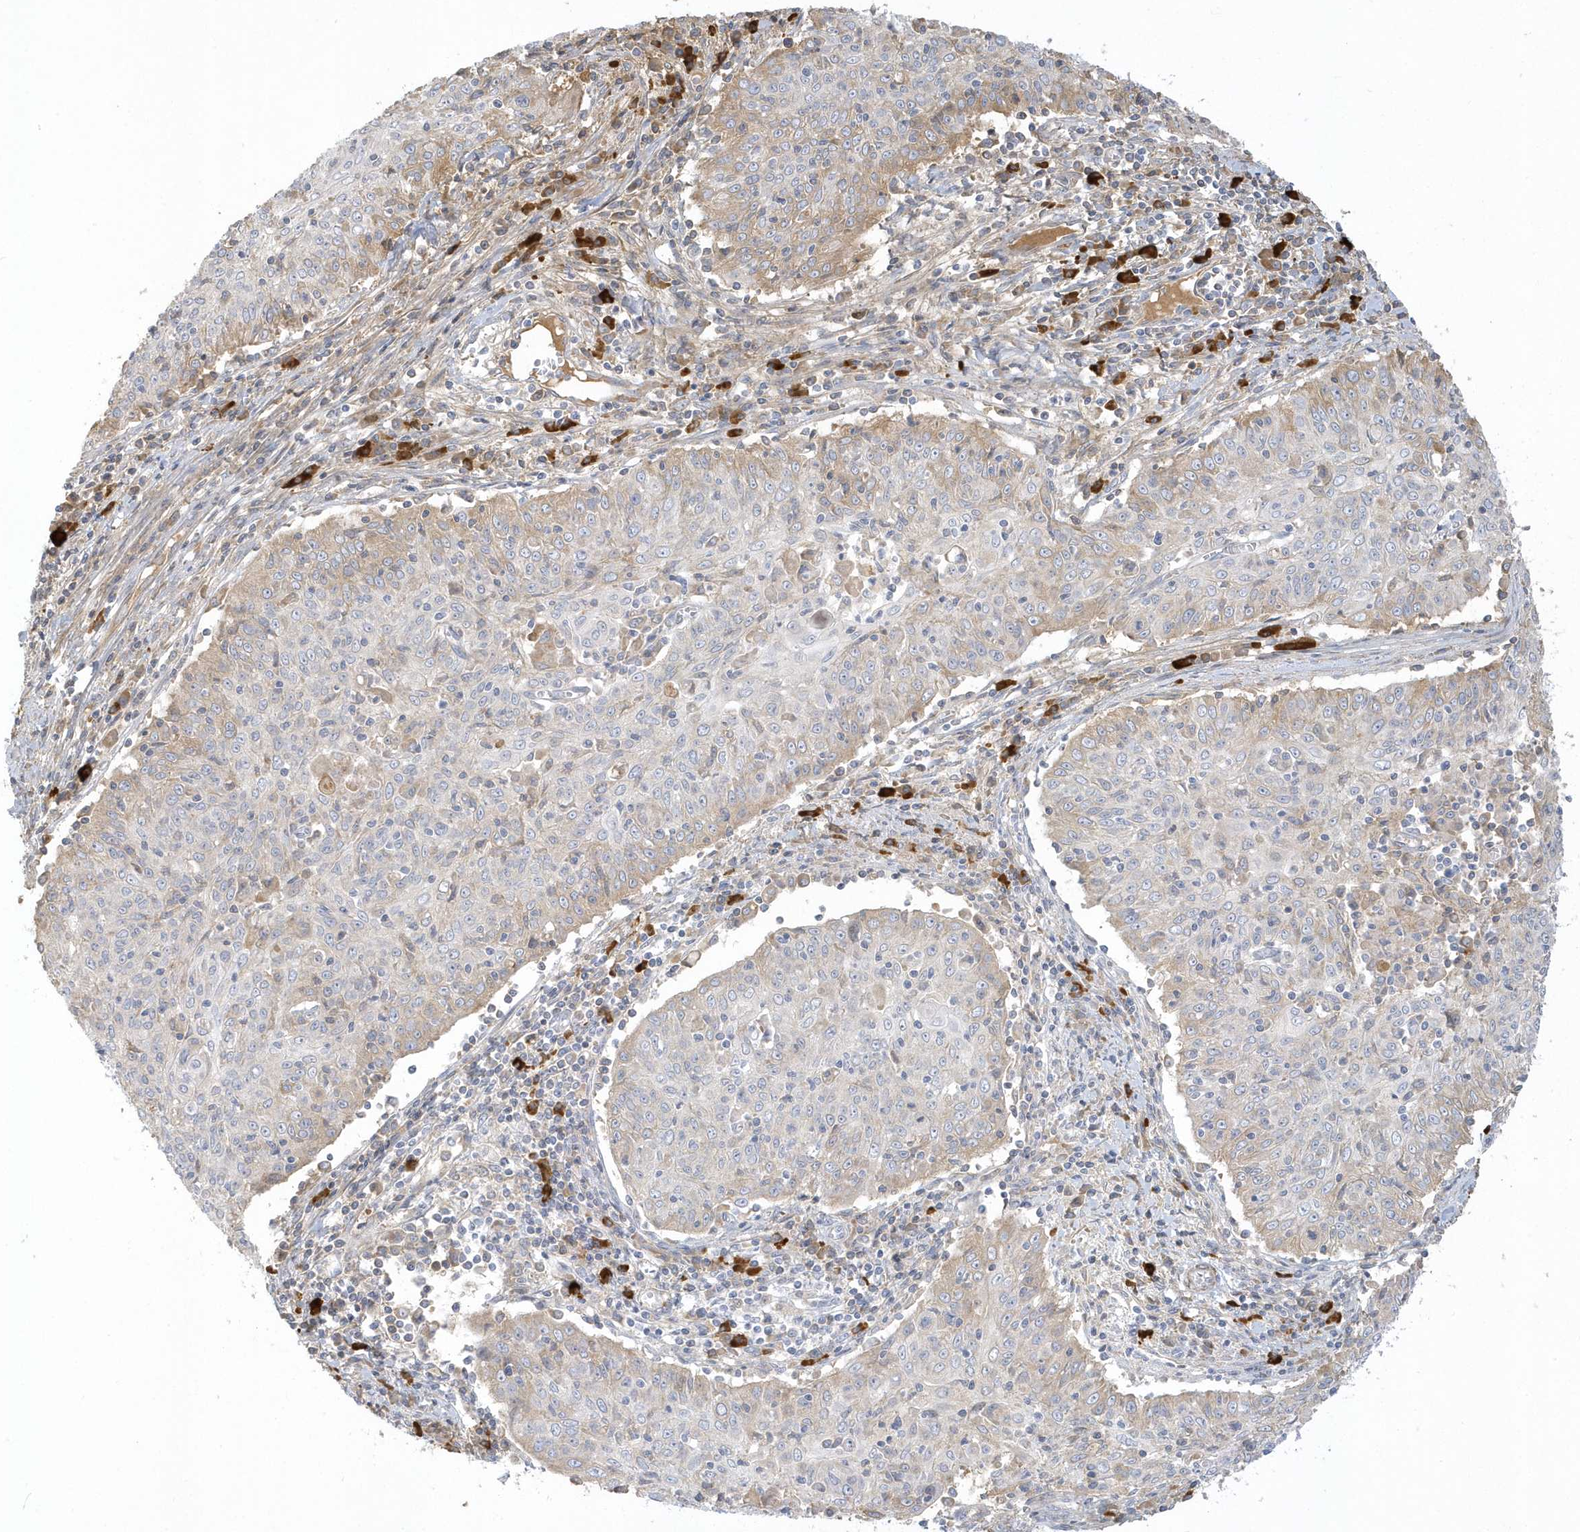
{"staining": {"intensity": "weak", "quantity": "<25%", "location": "cytoplasmic/membranous"}, "tissue": "cervical cancer", "cell_type": "Tumor cells", "image_type": "cancer", "snomed": [{"axis": "morphology", "description": "Squamous cell carcinoma, NOS"}, {"axis": "topography", "description": "Cervix"}], "caption": "Immunohistochemistry (IHC) image of neoplastic tissue: cervical squamous cell carcinoma stained with DAB (3,3'-diaminobenzidine) shows no significant protein expression in tumor cells. (DAB immunohistochemistry visualized using brightfield microscopy, high magnification).", "gene": "THADA", "patient": {"sex": "female", "age": 48}}